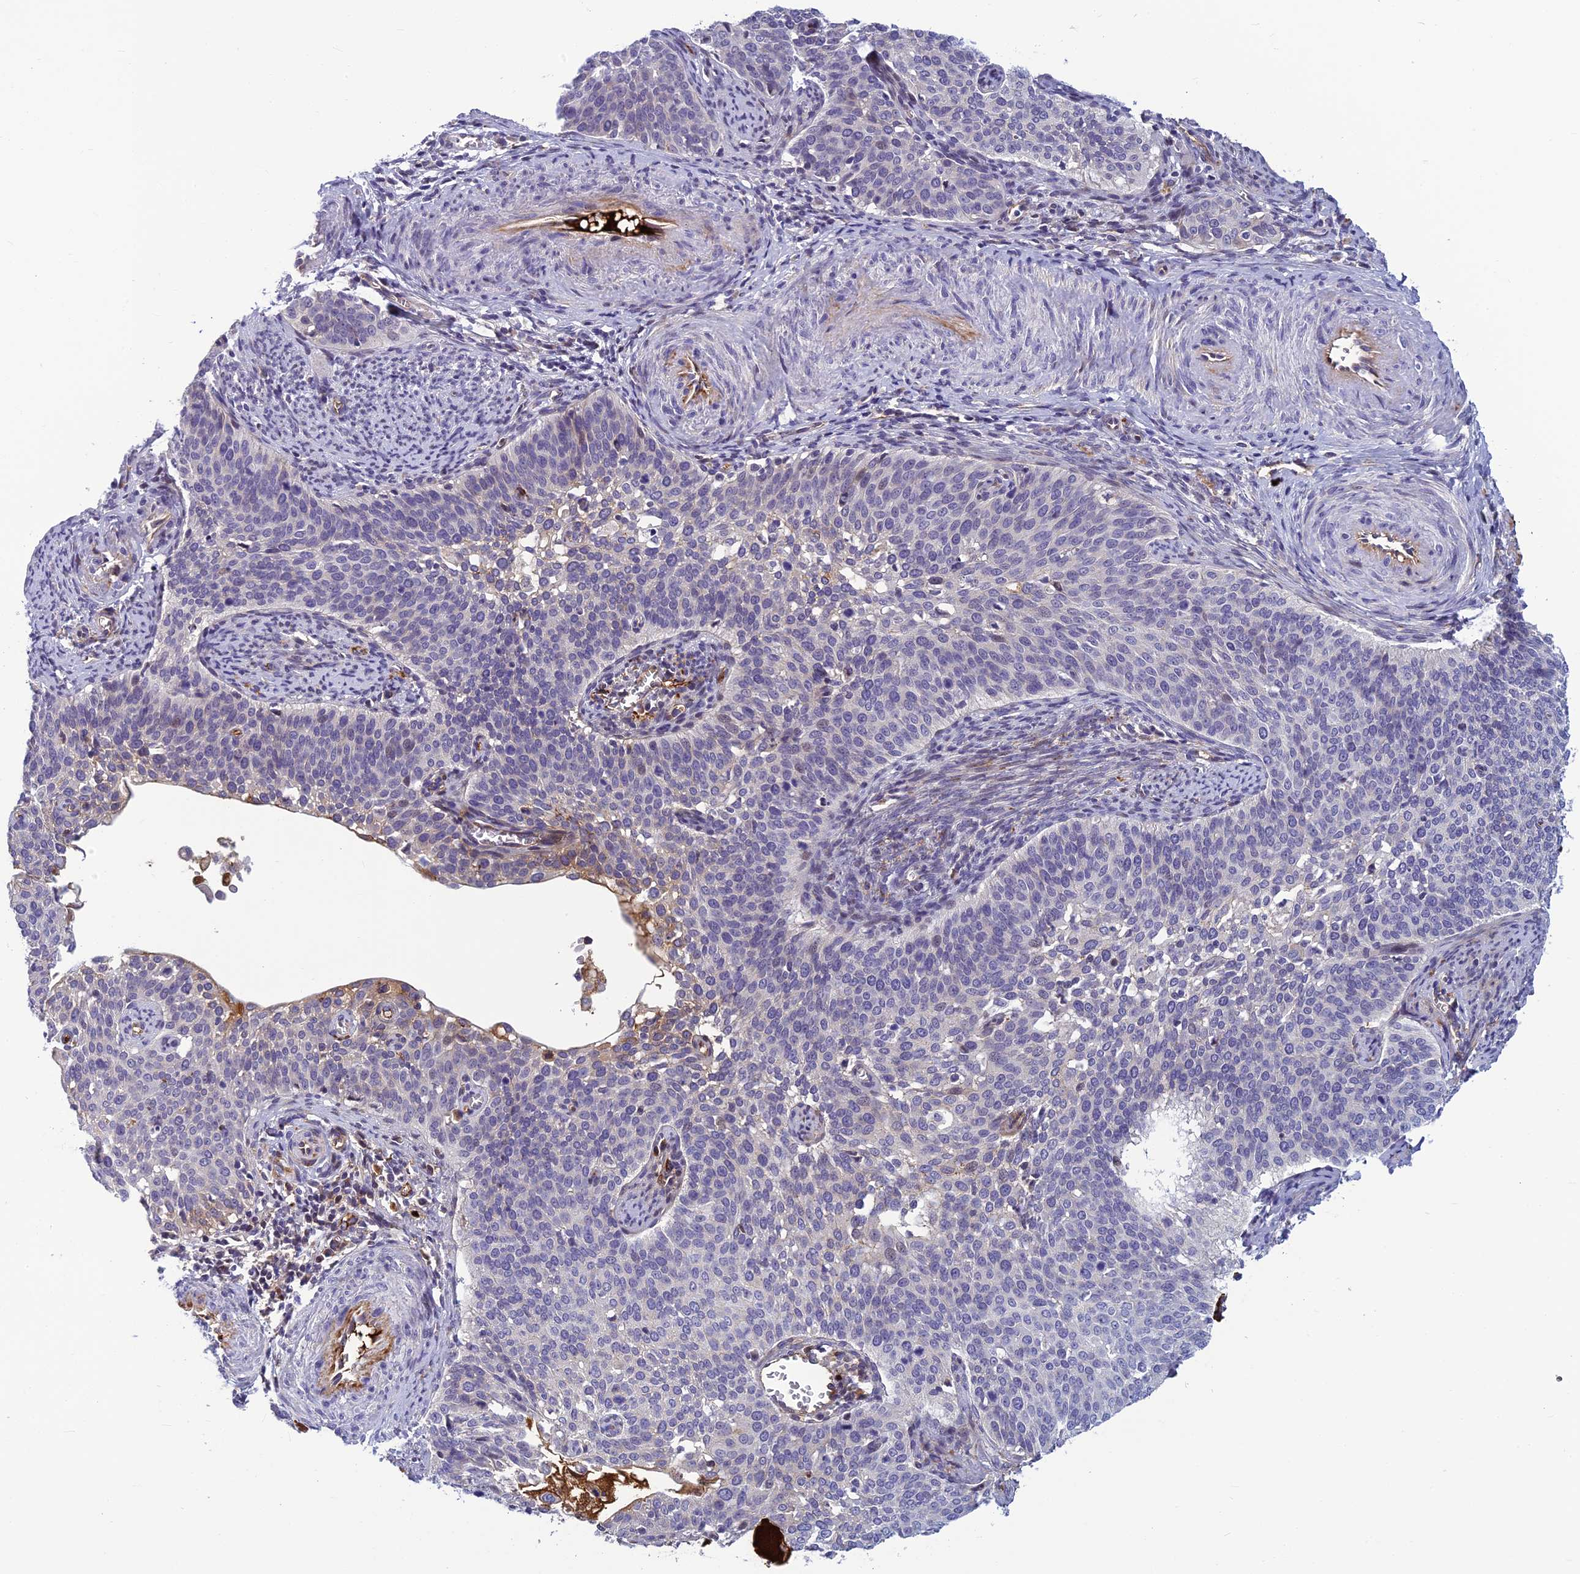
{"staining": {"intensity": "negative", "quantity": "none", "location": "none"}, "tissue": "cervical cancer", "cell_type": "Tumor cells", "image_type": "cancer", "snomed": [{"axis": "morphology", "description": "Squamous cell carcinoma, NOS"}, {"axis": "topography", "description": "Cervix"}], "caption": "Human cervical squamous cell carcinoma stained for a protein using IHC exhibits no staining in tumor cells.", "gene": "CLEC11A", "patient": {"sex": "female", "age": 44}}